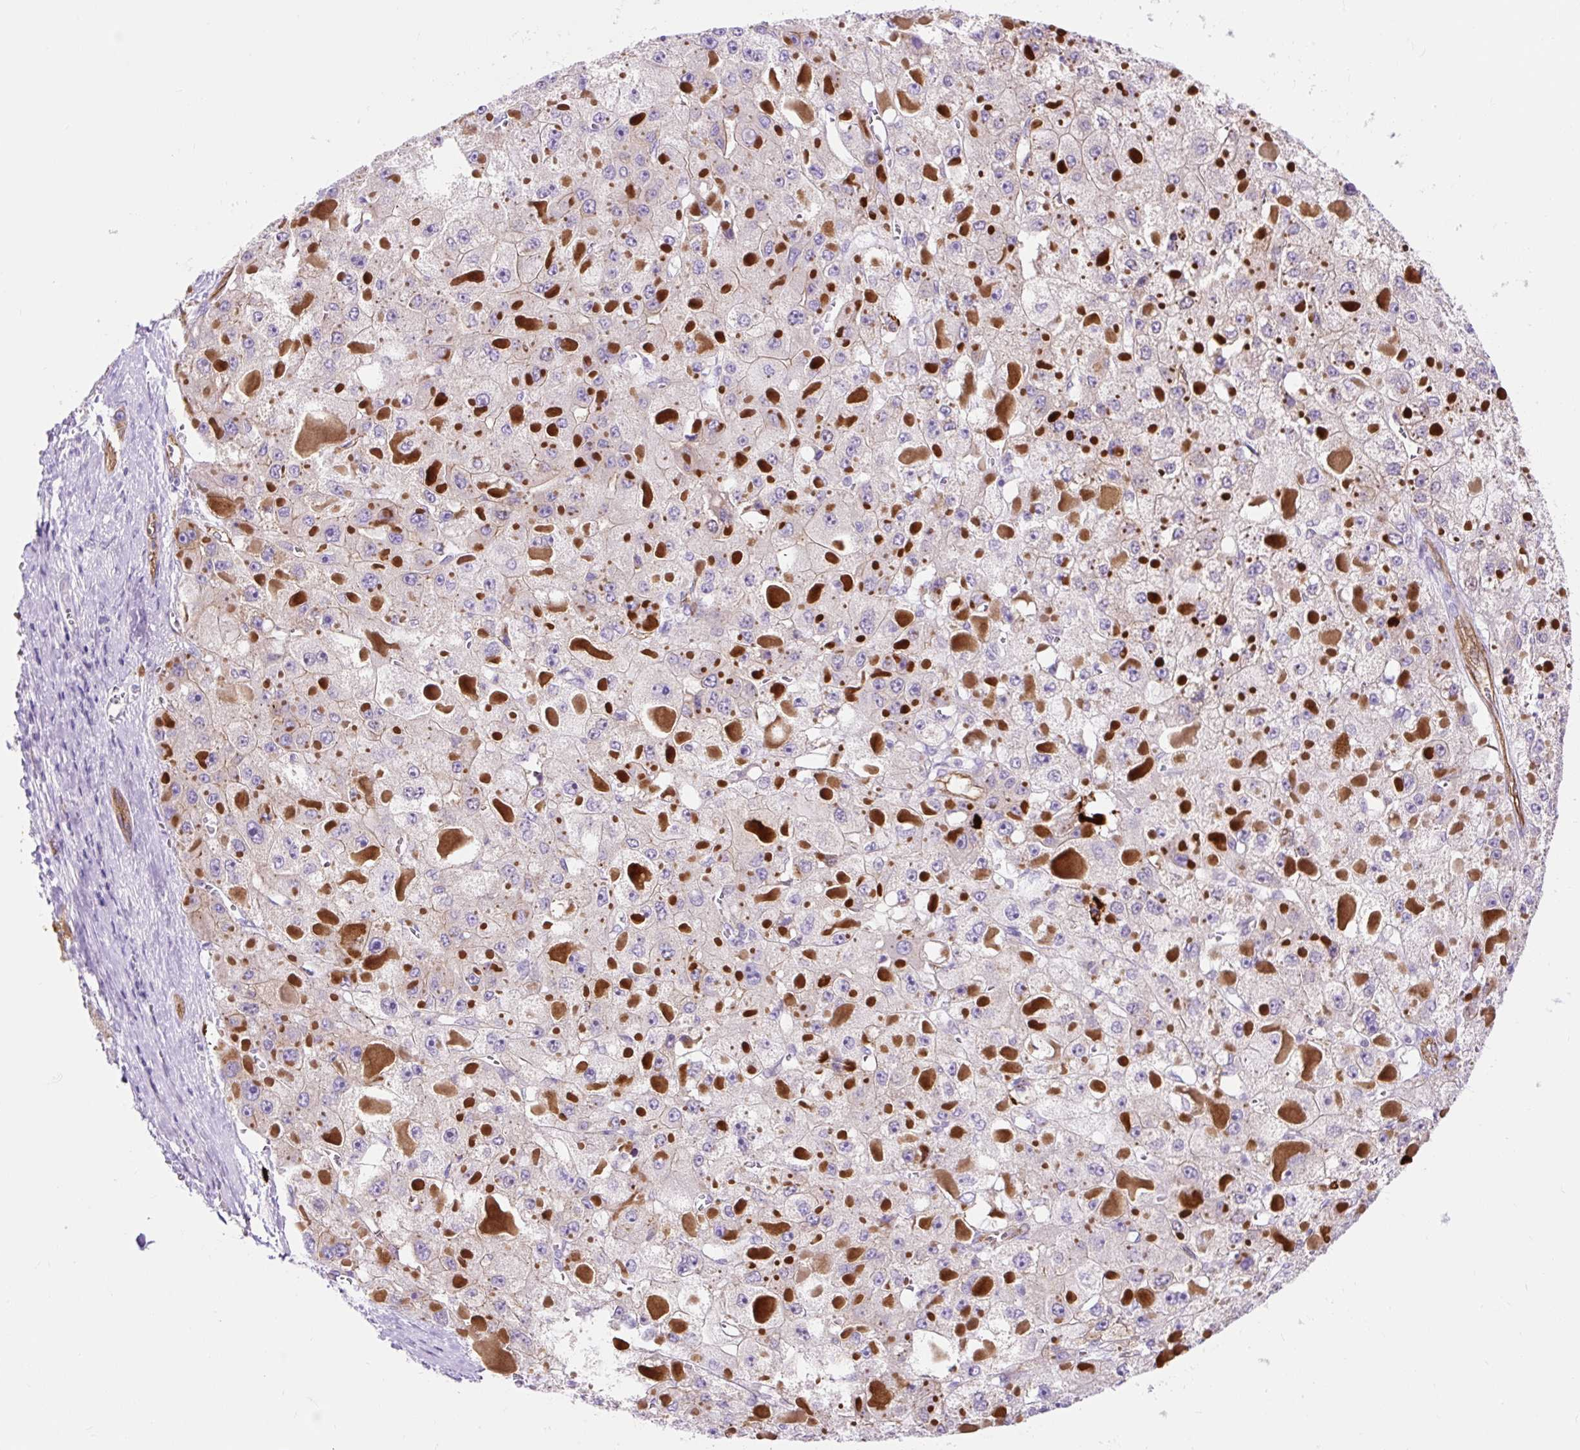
{"staining": {"intensity": "weak", "quantity": "<25%", "location": "cytoplasmic/membranous"}, "tissue": "liver cancer", "cell_type": "Tumor cells", "image_type": "cancer", "snomed": [{"axis": "morphology", "description": "Carcinoma, Hepatocellular, NOS"}, {"axis": "topography", "description": "Liver"}], "caption": "Immunohistochemistry photomicrograph of neoplastic tissue: human liver cancer stained with DAB exhibits no significant protein staining in tumor cells.", "gene": "HIP1R", "patient": {"sex": "female", "age": 73}}